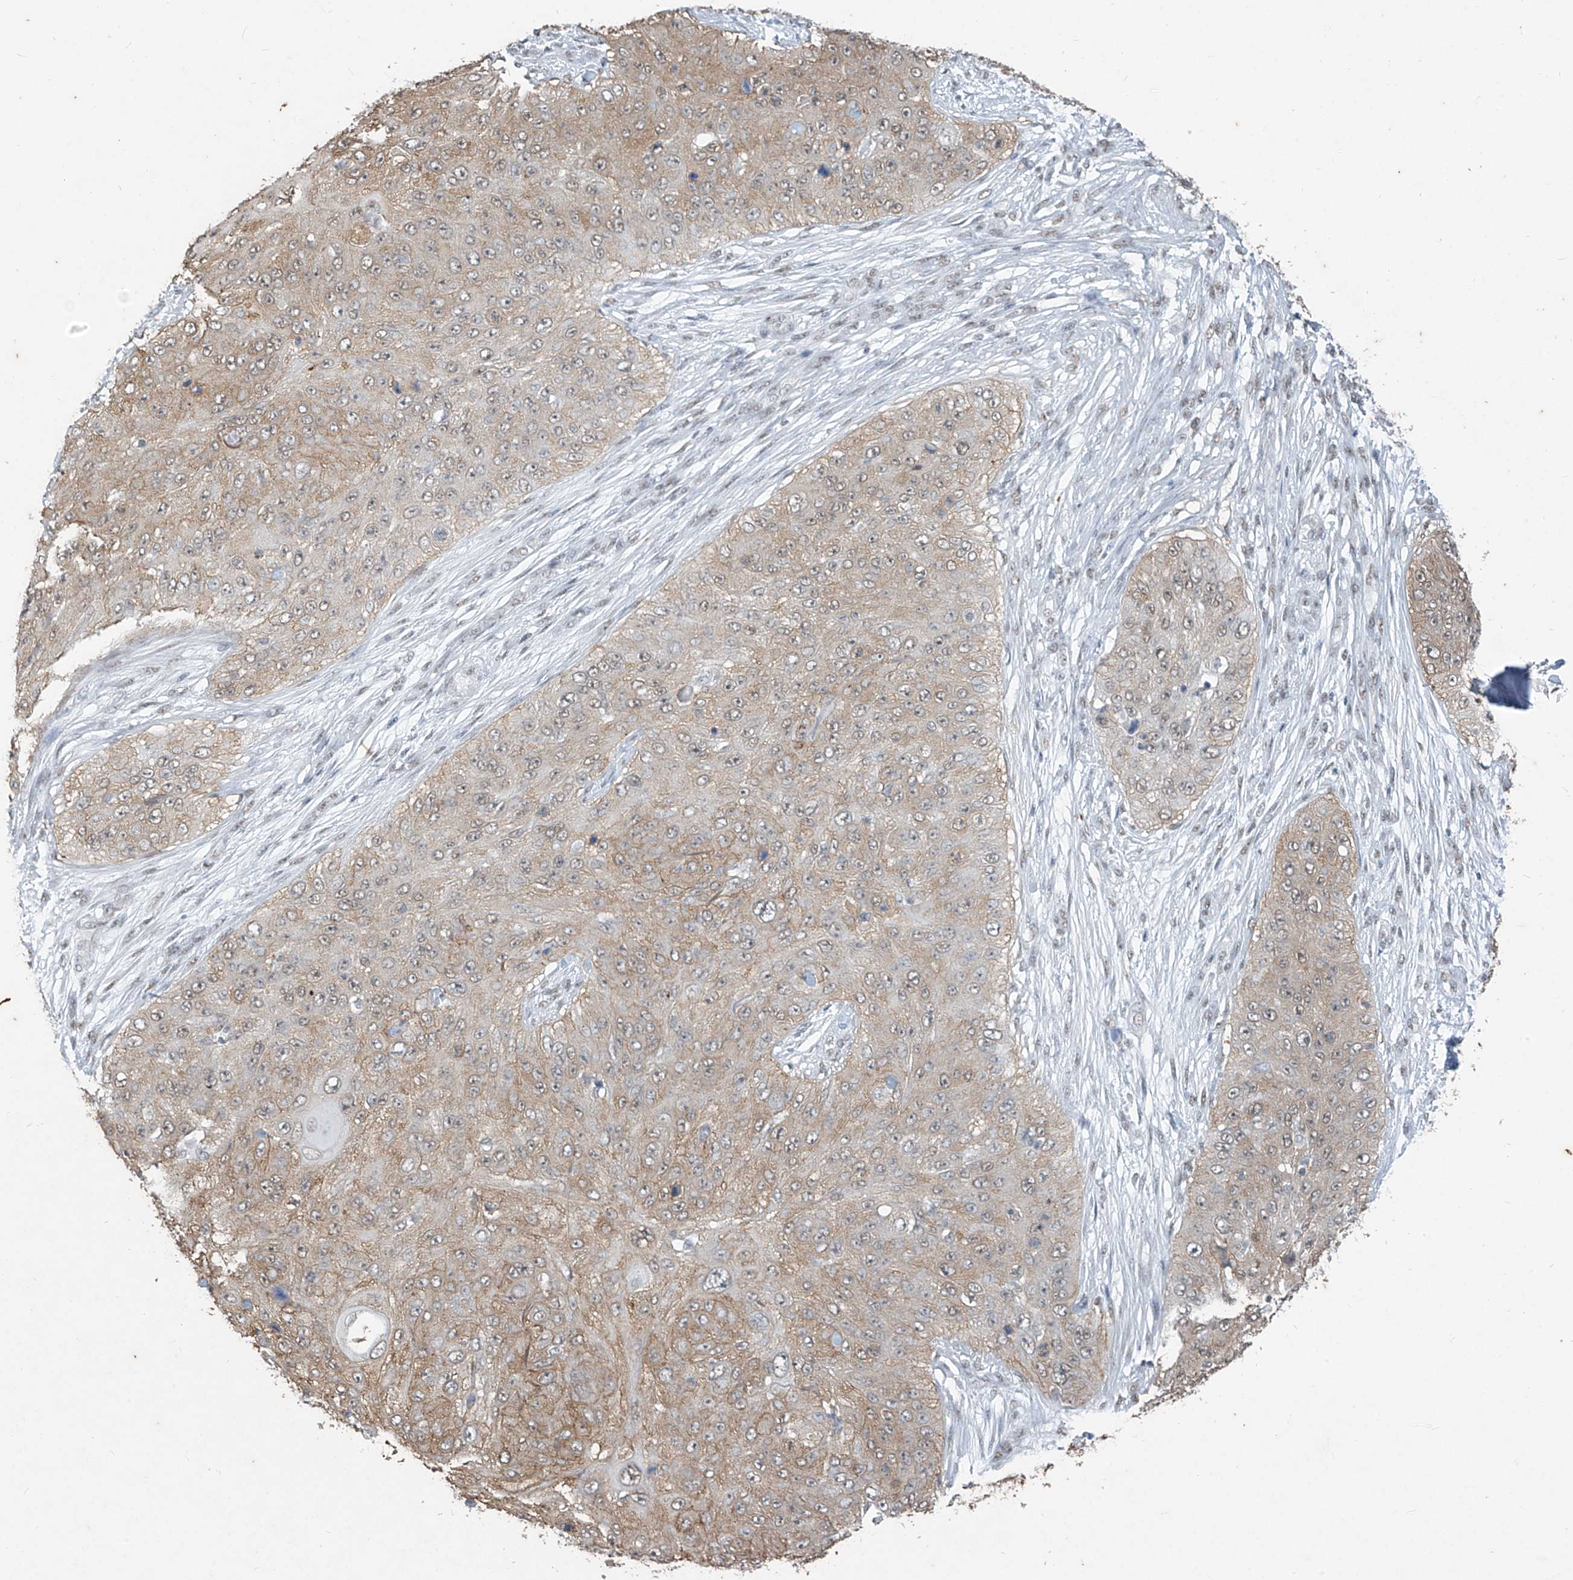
{"staining": {"intensity": "weak", "quantity": ">75%", "location": "cytoplasmic/membranous"}, "tissue": "skin cancer", "cell_type": "Tumor cells", "image_type": "cancer", "snomed": [{"axis": "morphology", "description": "Squamous cell carcinoma, NOS"}, {"axis": "topography", "description": "Skin"}], "caption": "Immunohistochemical staining of squamous cell carcinoma (skin) exhibits weak cytoplasmic/membranous protein positivity in approximately >75% of tumor cells.", "gene": "TFEC", "patient": {"sex": "female", "age": 80}}